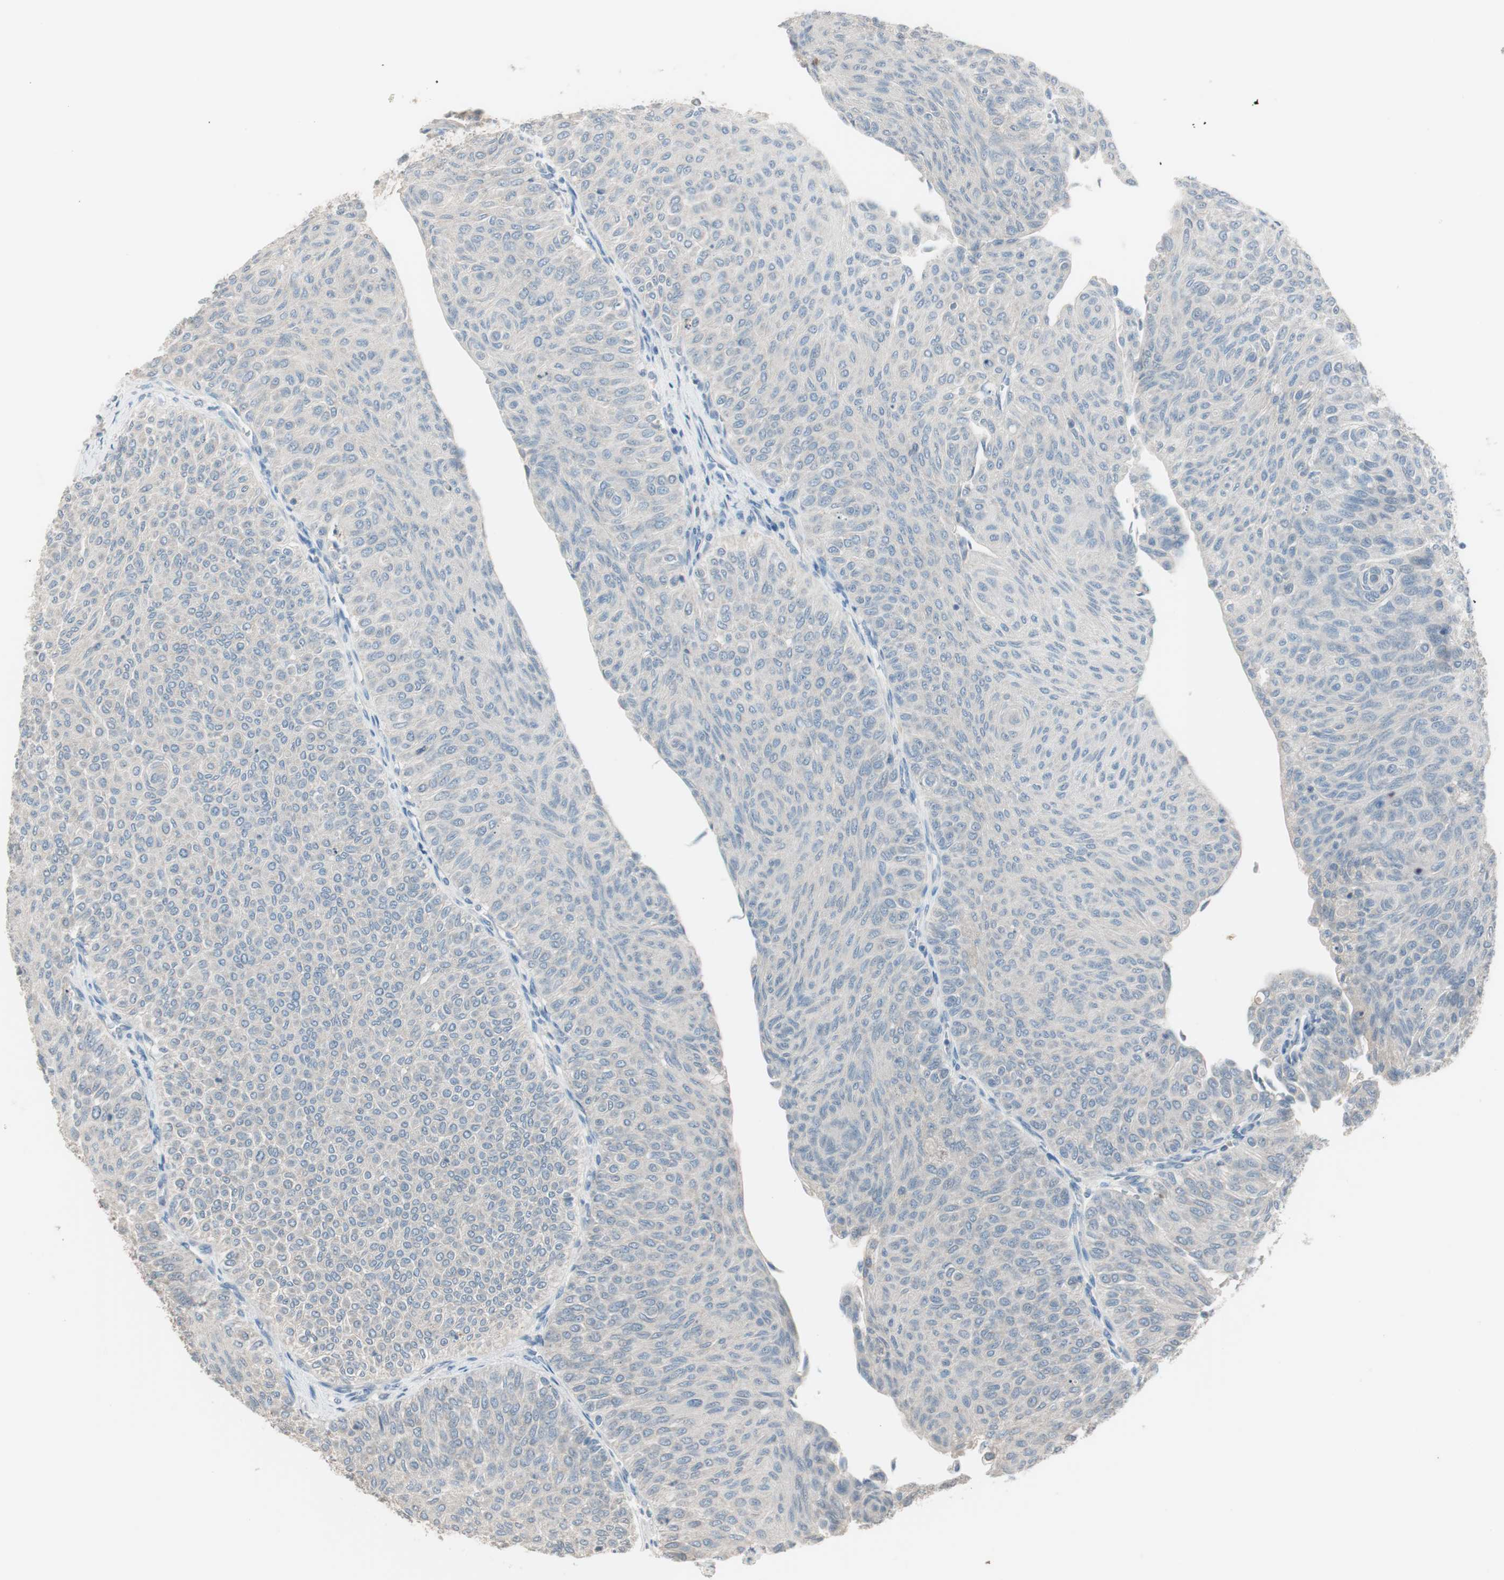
{"staining": {"intensity": "negative", "quantity": "none", "location": "none"}, "tissue": "urothelial cancer", "cell_type": "Tumor cells", "image_type": "cancer", "snomed": [{"axis": "morphology", "description": "Urothelial carcinoma, Low grade"}, {"axis": "topography", "description": "Urinary bladder"}], "caption": "High power microscopy photomicrograph of an IHC photomicrograph of urothelial cancer, revealing no significant positivity in tumor cells. Nuclei are stained in blue.", "gene": "KHK", "patient": {"sex": "male", "age": 78}}